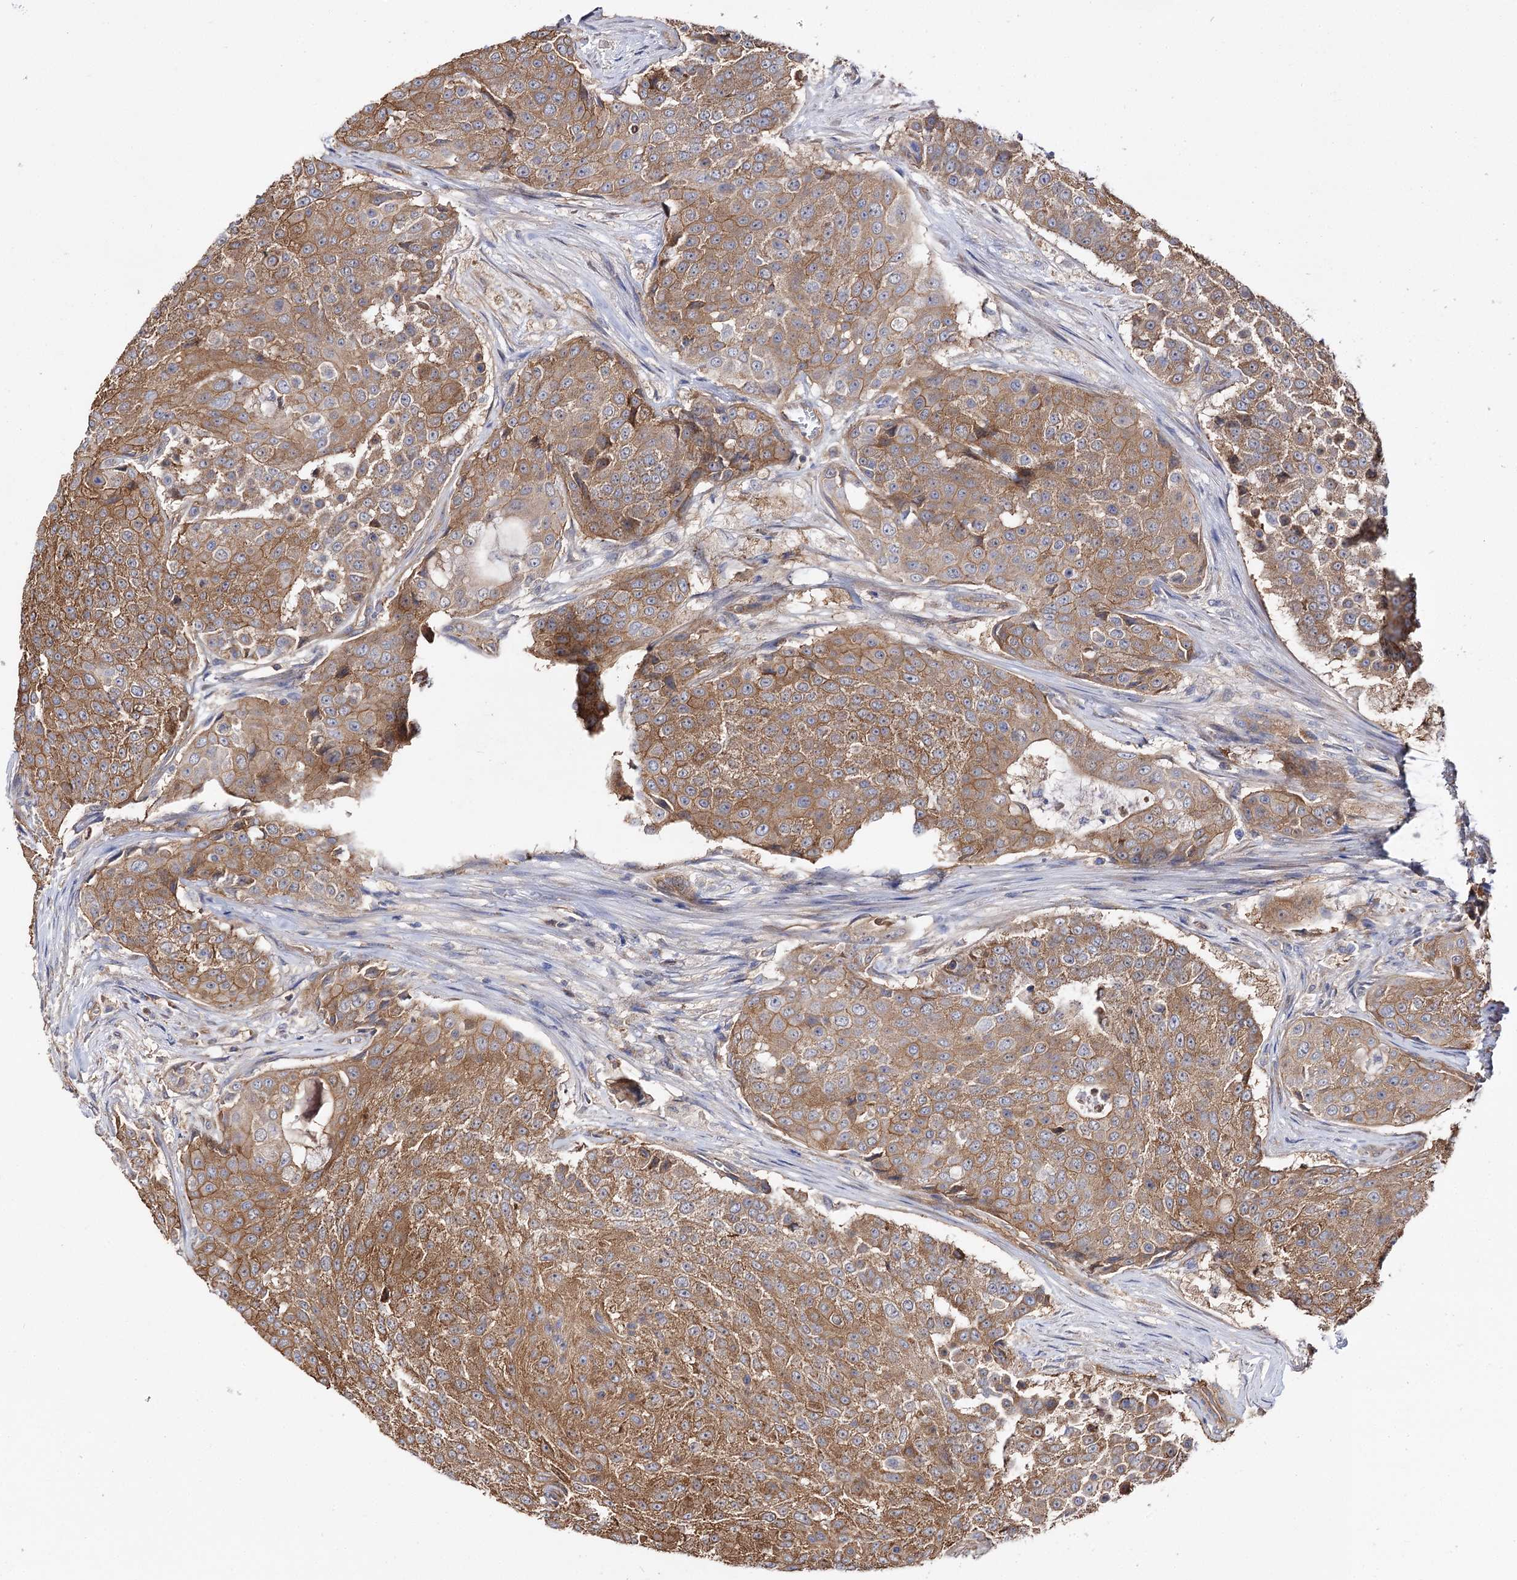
{"staining": {"intensity": "moderate", "quantity": ">75%", "location": "cytoplasmic/membranous"}, "tissue": "urothelial cancer", "cell_type": "Tumor cells", "image_type": "cancer", "snomed": [{"axis": "morphology", "description": "Urothelial carcinoma, High grade"}, {"axis": "topography", "description": "Urinary bladder"}], "caption": "Protein expression analysis of urothelial cancer shows moderate cytoplasmic/membranous positivity in about >75% of tumor cells. (DAB (3,3'-diaminobenzidine) IHC with brightfield microscopy, high magnification).", "gene": "IDI1", "patient": {"sex": "female", "age": 63}}